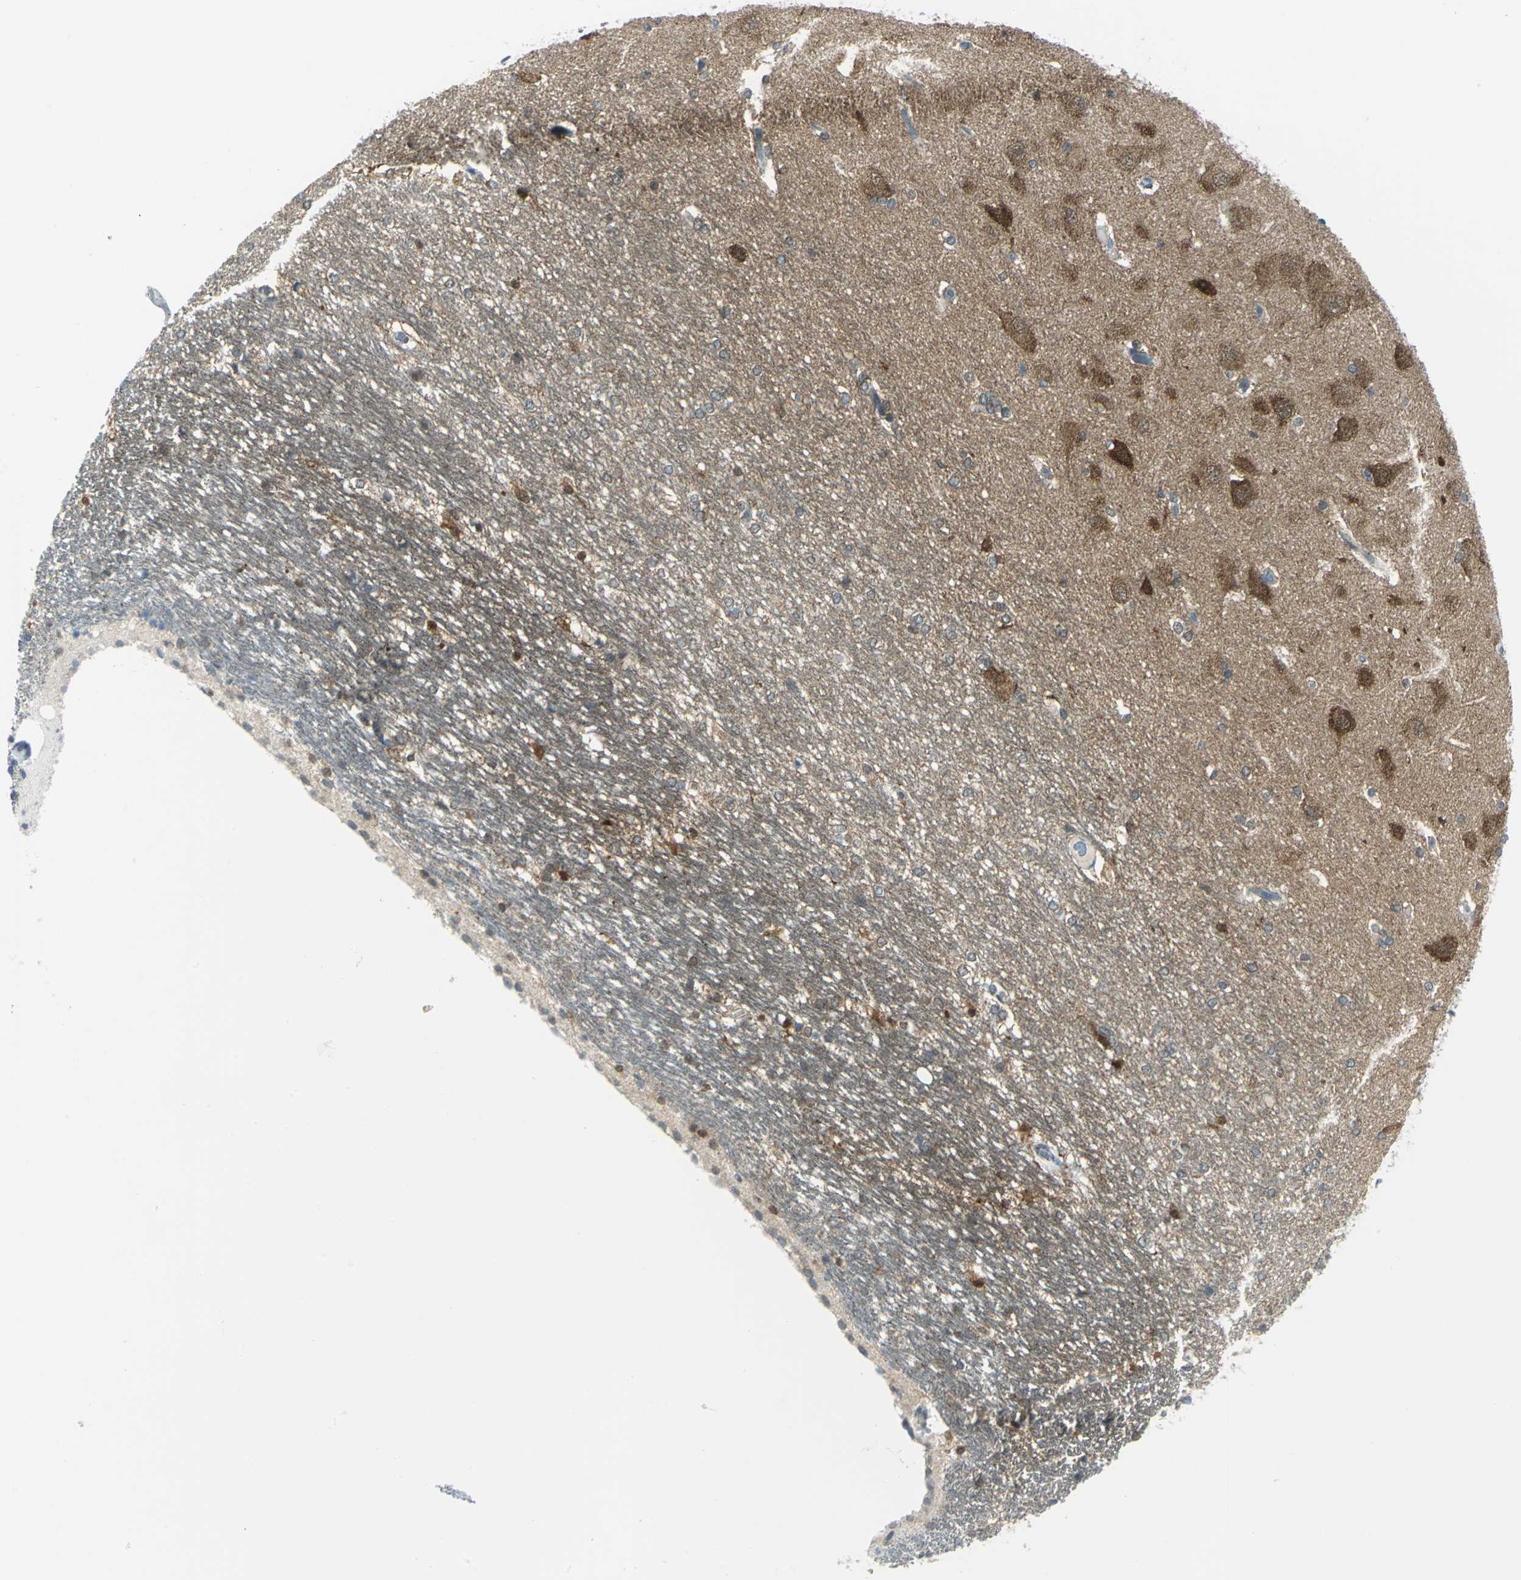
{"staining": {"intensity": "strong", "quantity": "<25%", "location": "nuclear"}, "tissue": "hippocampus", "cell_type": "Glial cells", "image_type": "normal", "snomed": [{"axis": "morphology", "description": "Normal tissue, NOS"}, {"axis": "topography", "description": "Hippocampus"}], "caption": "Strong nuclear staining is appreciated in about <25% of glial cells in normal hippocampus.", "gene": "ALDOA", "patient": {"sex": "female", "age": 19}}